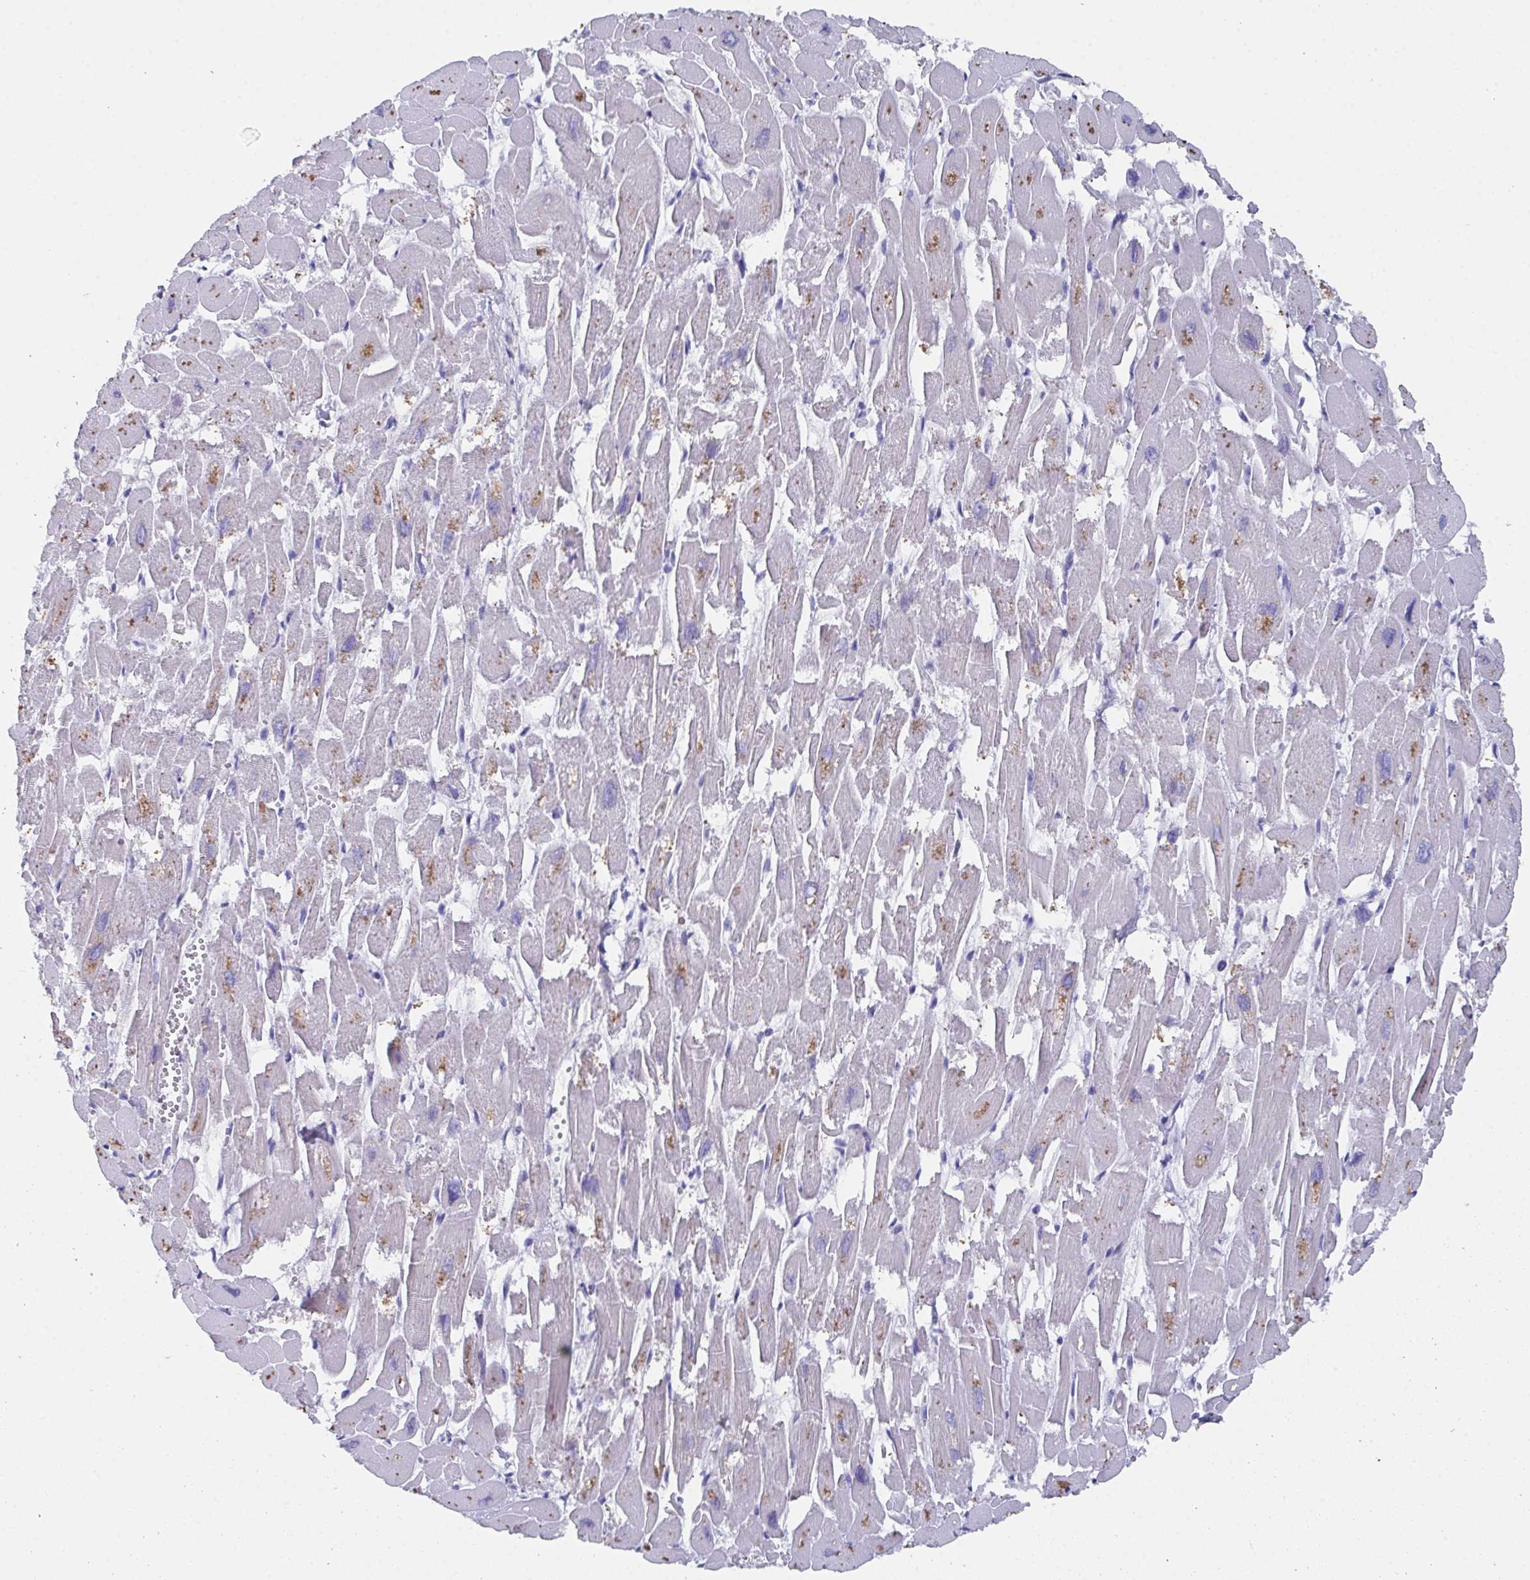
{"staining": {"intensity": "moderate", "quantity": "<25%", "location": "cytoplasmic/membranous"}, "tissue": "heart muscle", "cell_type": "Cardiomyocytes", "image_type": "normal", "snomed": [{"axis": "morphology", "description": "Normal tissue, NOS"}, {"axis": "topography", "description": "Heart"}], "caption": "Immunohistochemistry (IHC) photomicrograph of normal heart muscle: heart muscle stained using immunohistochemistry (IHC) exhibits low levels of moderate protein expression localized specifically in the cytoplasmic/membranous of cardiomyocytes, appearing as a cytoplasmic/membranous brown color.", "gene": "SSC4D", "patient": {"sex": "male", "age": 54}}